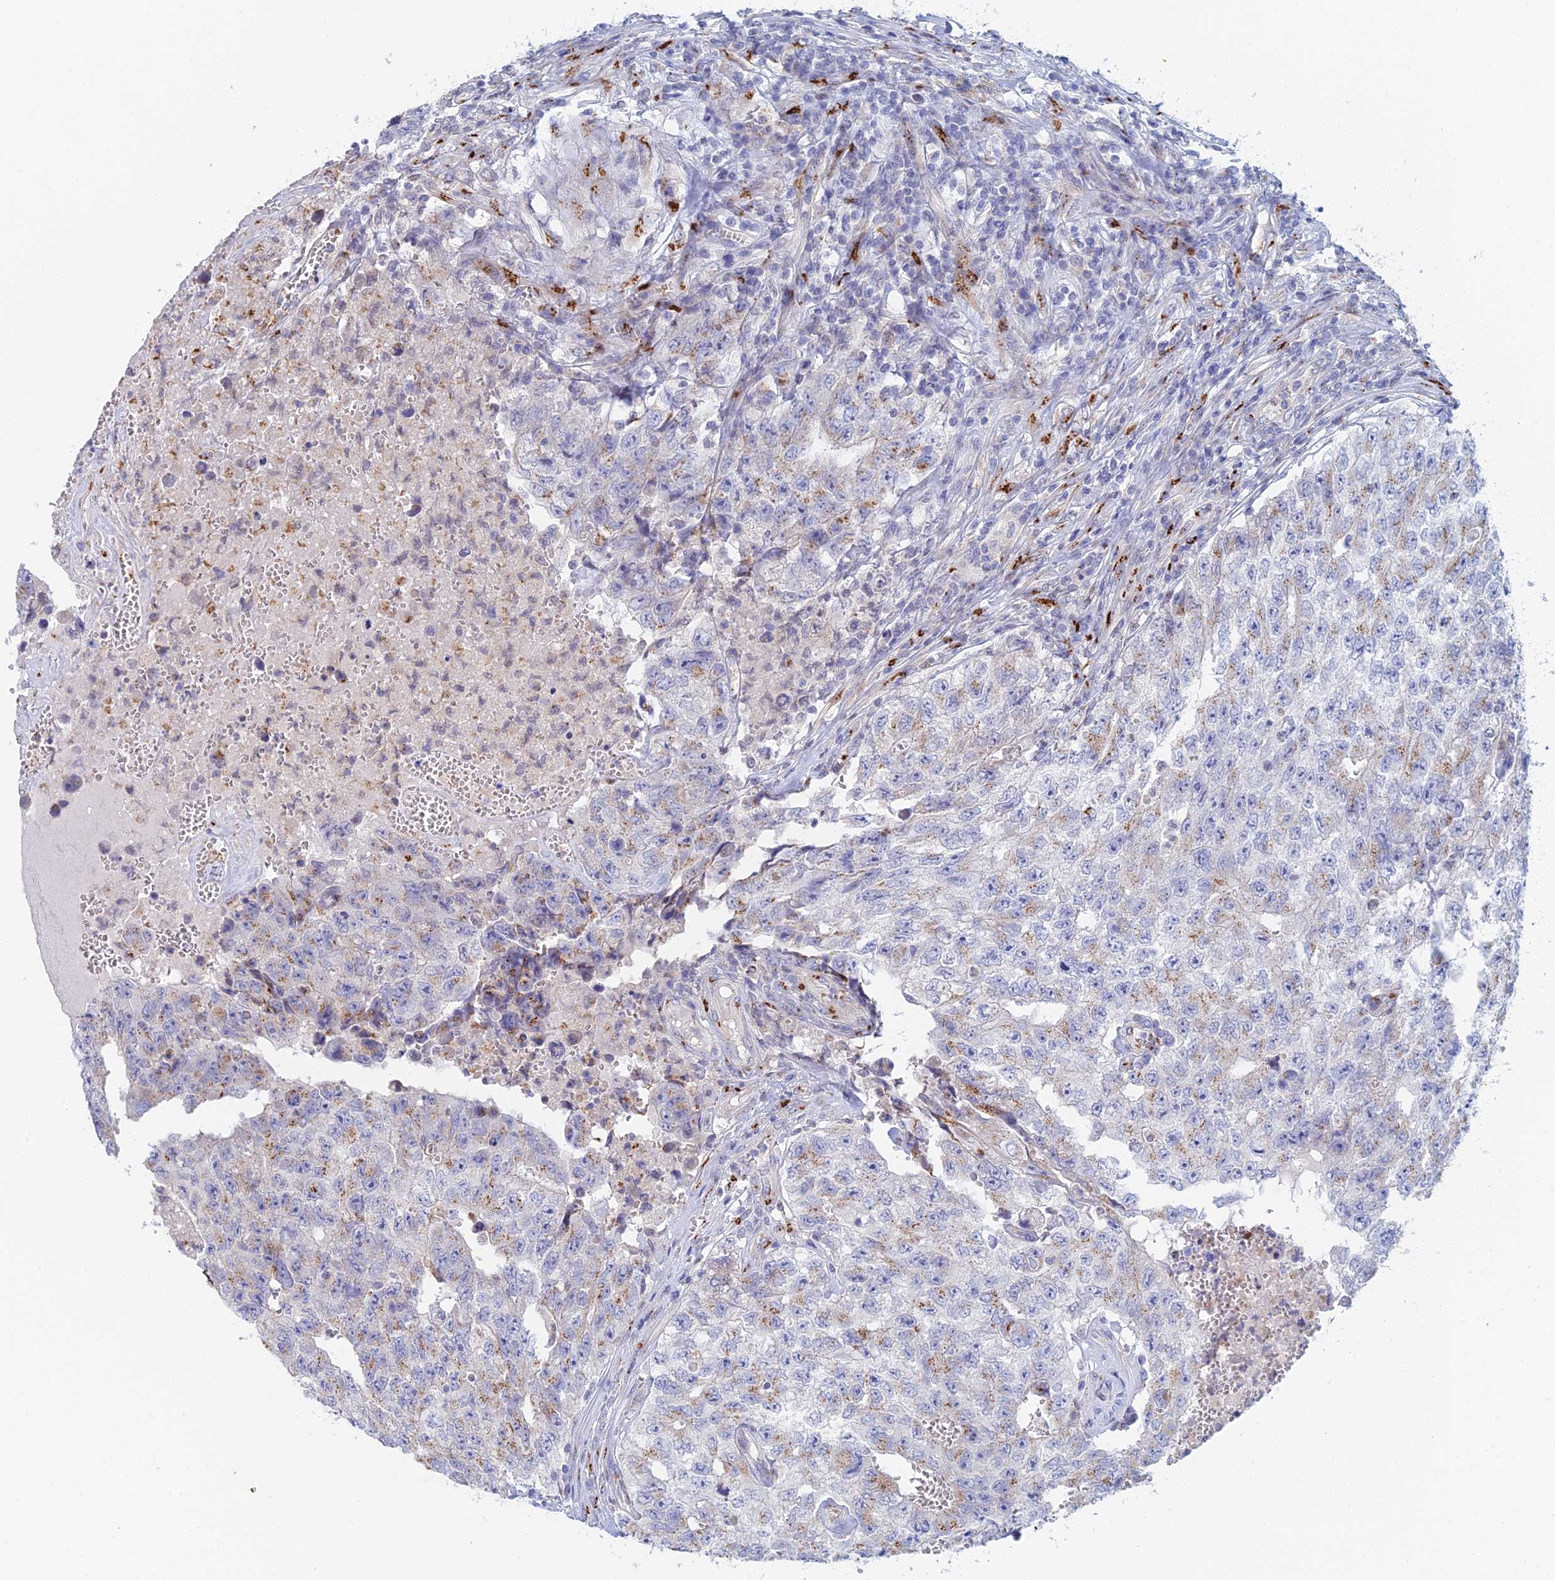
{"staining": {"intensity": "moderate", "quantity": "<25%", "location": "cytoplasmic/membranous"}, "tissue": "testis cancer", "cell_type": "Tumor cells", "image_type": "cancer", "snomed": [{"axis": "morphology", "description": "Carcinoma, Embryonal, NOS"}, {"axis": "topography", "description": "Testis"}], "caption": "Immunohistochemistry (DAB) staining of testis cancer shows moderate cytoplasmic/membranous protein positivity in approximately <25% of tumor cells.", "gene": "SLC24A3", "patient": {"sex": "male", "age": 17}}